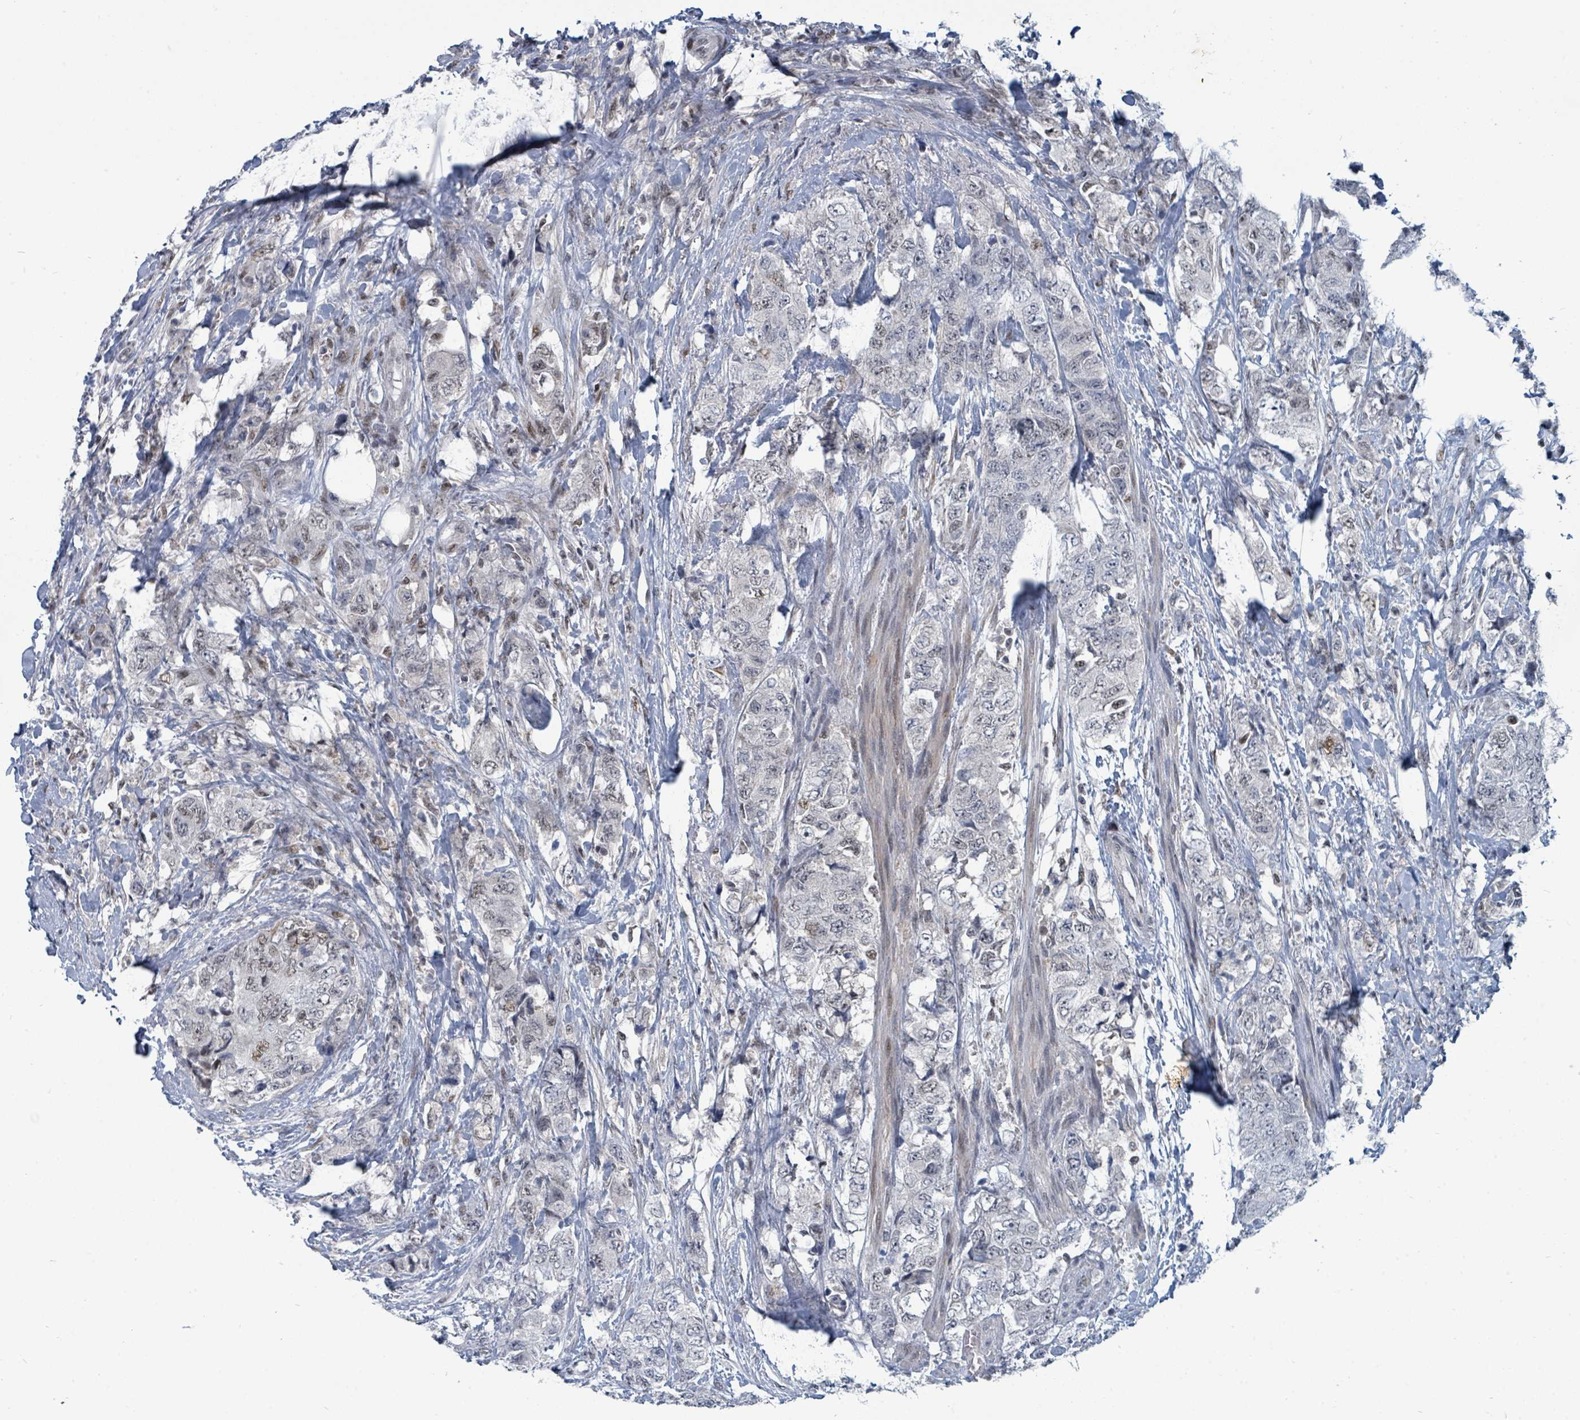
{"staining": {"intensity": "weak", "quantity": "25%-75%", "location": "nuclear"}, "tissue": "urothelial cancer", "cell_type": "Tumor cells", "image_type": "cancer", "snomed": [{"axis": "morphology", "description": "Urothelial carcinoma, High grade"}, {"axis": "topography", "description": "Urinary bladder"}], "caption": "DAB (3,3'-diaminobenzidine) immunohistochemical staining of urothelial cancer shows weak nuclear protein expression in about 25%-75% of tumor cells.", "gene": "UCK1", "patient": {"sex": "female", "age": 78}}